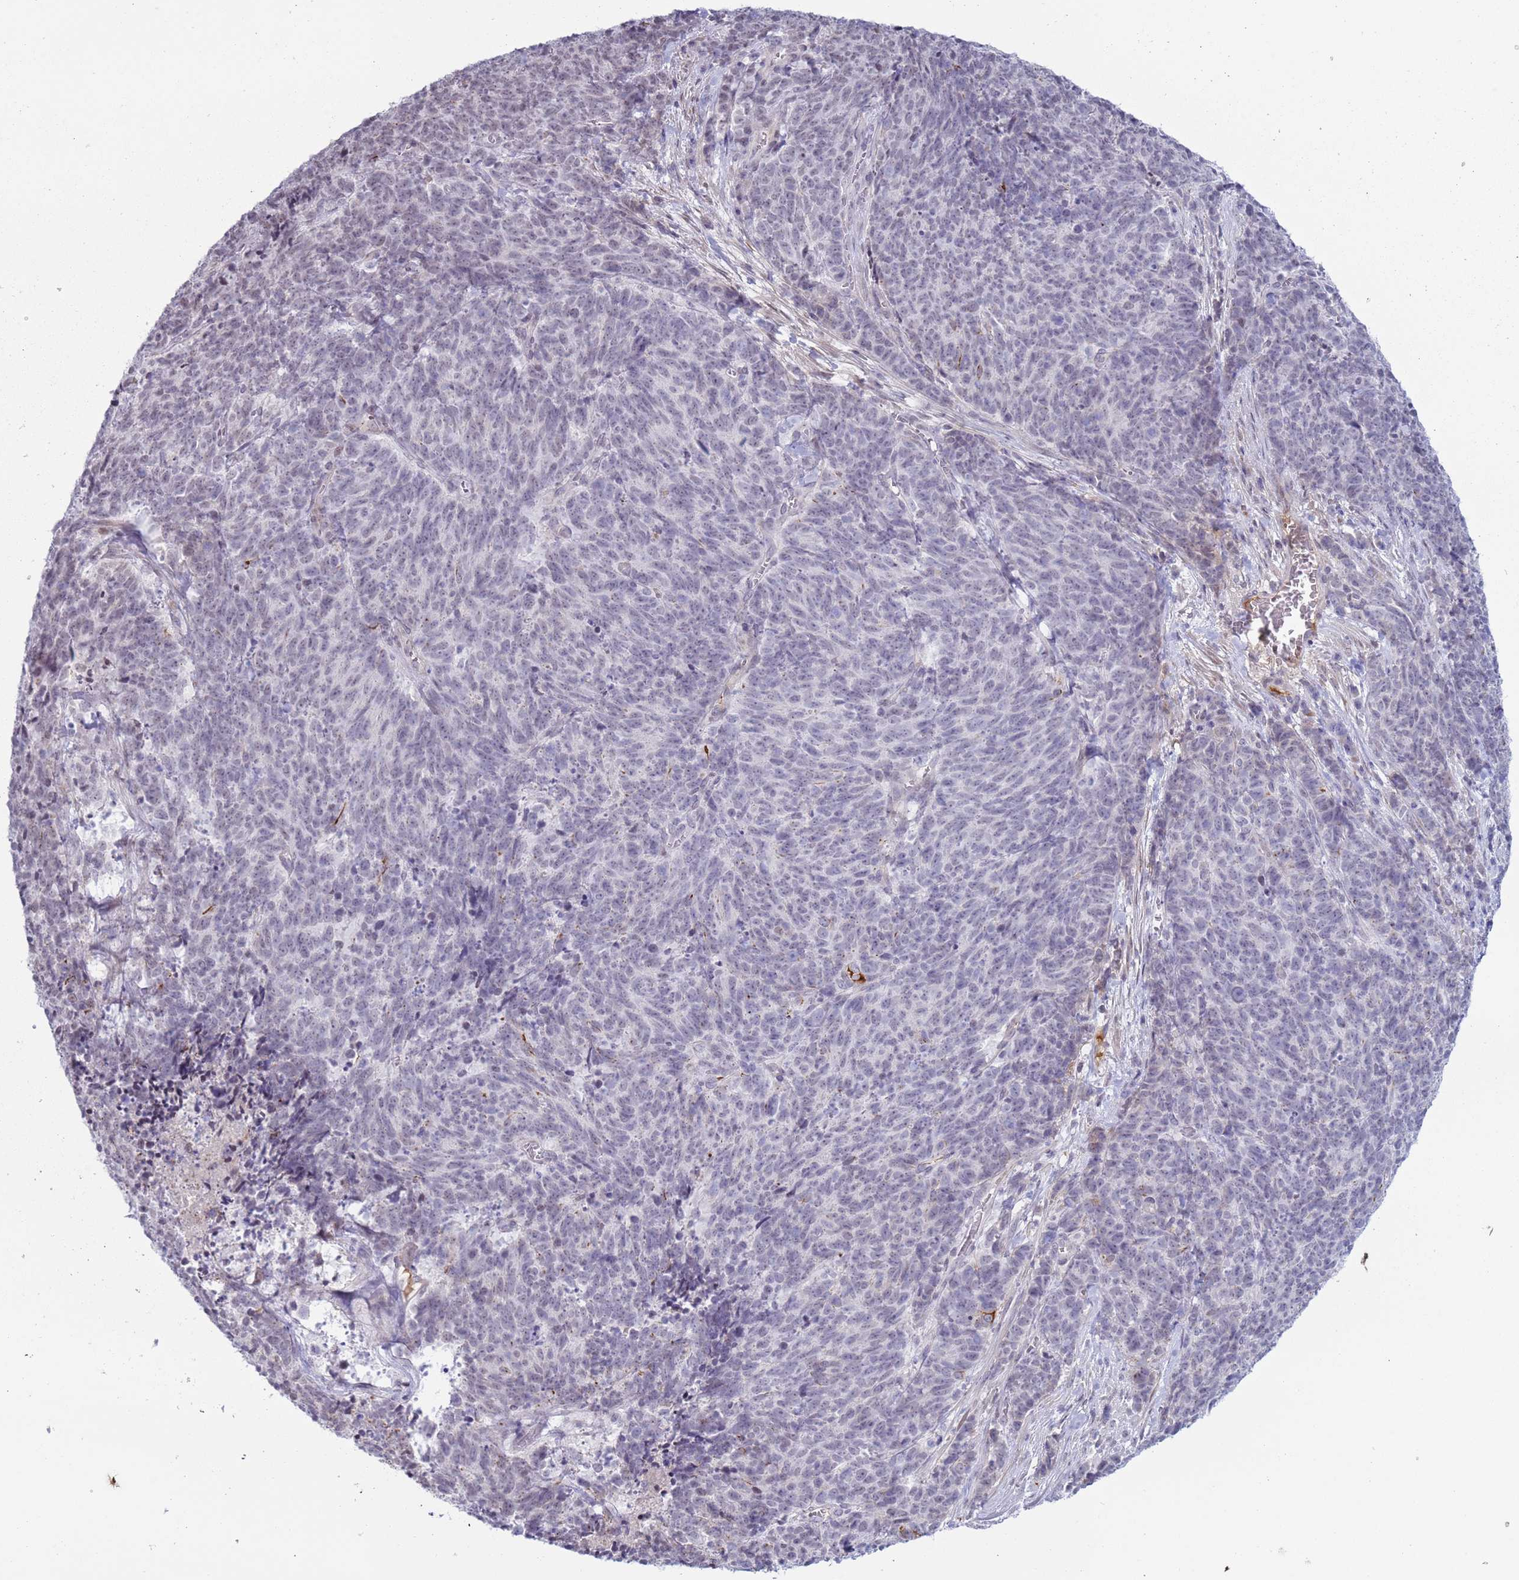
{"staining": {"intensity": "negative", "quantity": "none", "location": "none"}, "tissue": "cervical cancer", "cell_type": "Tumor cells", "image_type": "cancer", "snomed": [{"axis": "morphology", "description": "Squamous cell carcinoma, NOS"}, {"axis": "topography", "description": "Cervix"}], "caption": "DAB (3,3'-diaminobenzidine) immunohistochemical staining of human cervical cancer exhibits no significant staining in tumor cells.", "gene": "NPAP1", "patient": {"sex": "female", "age": 29}}